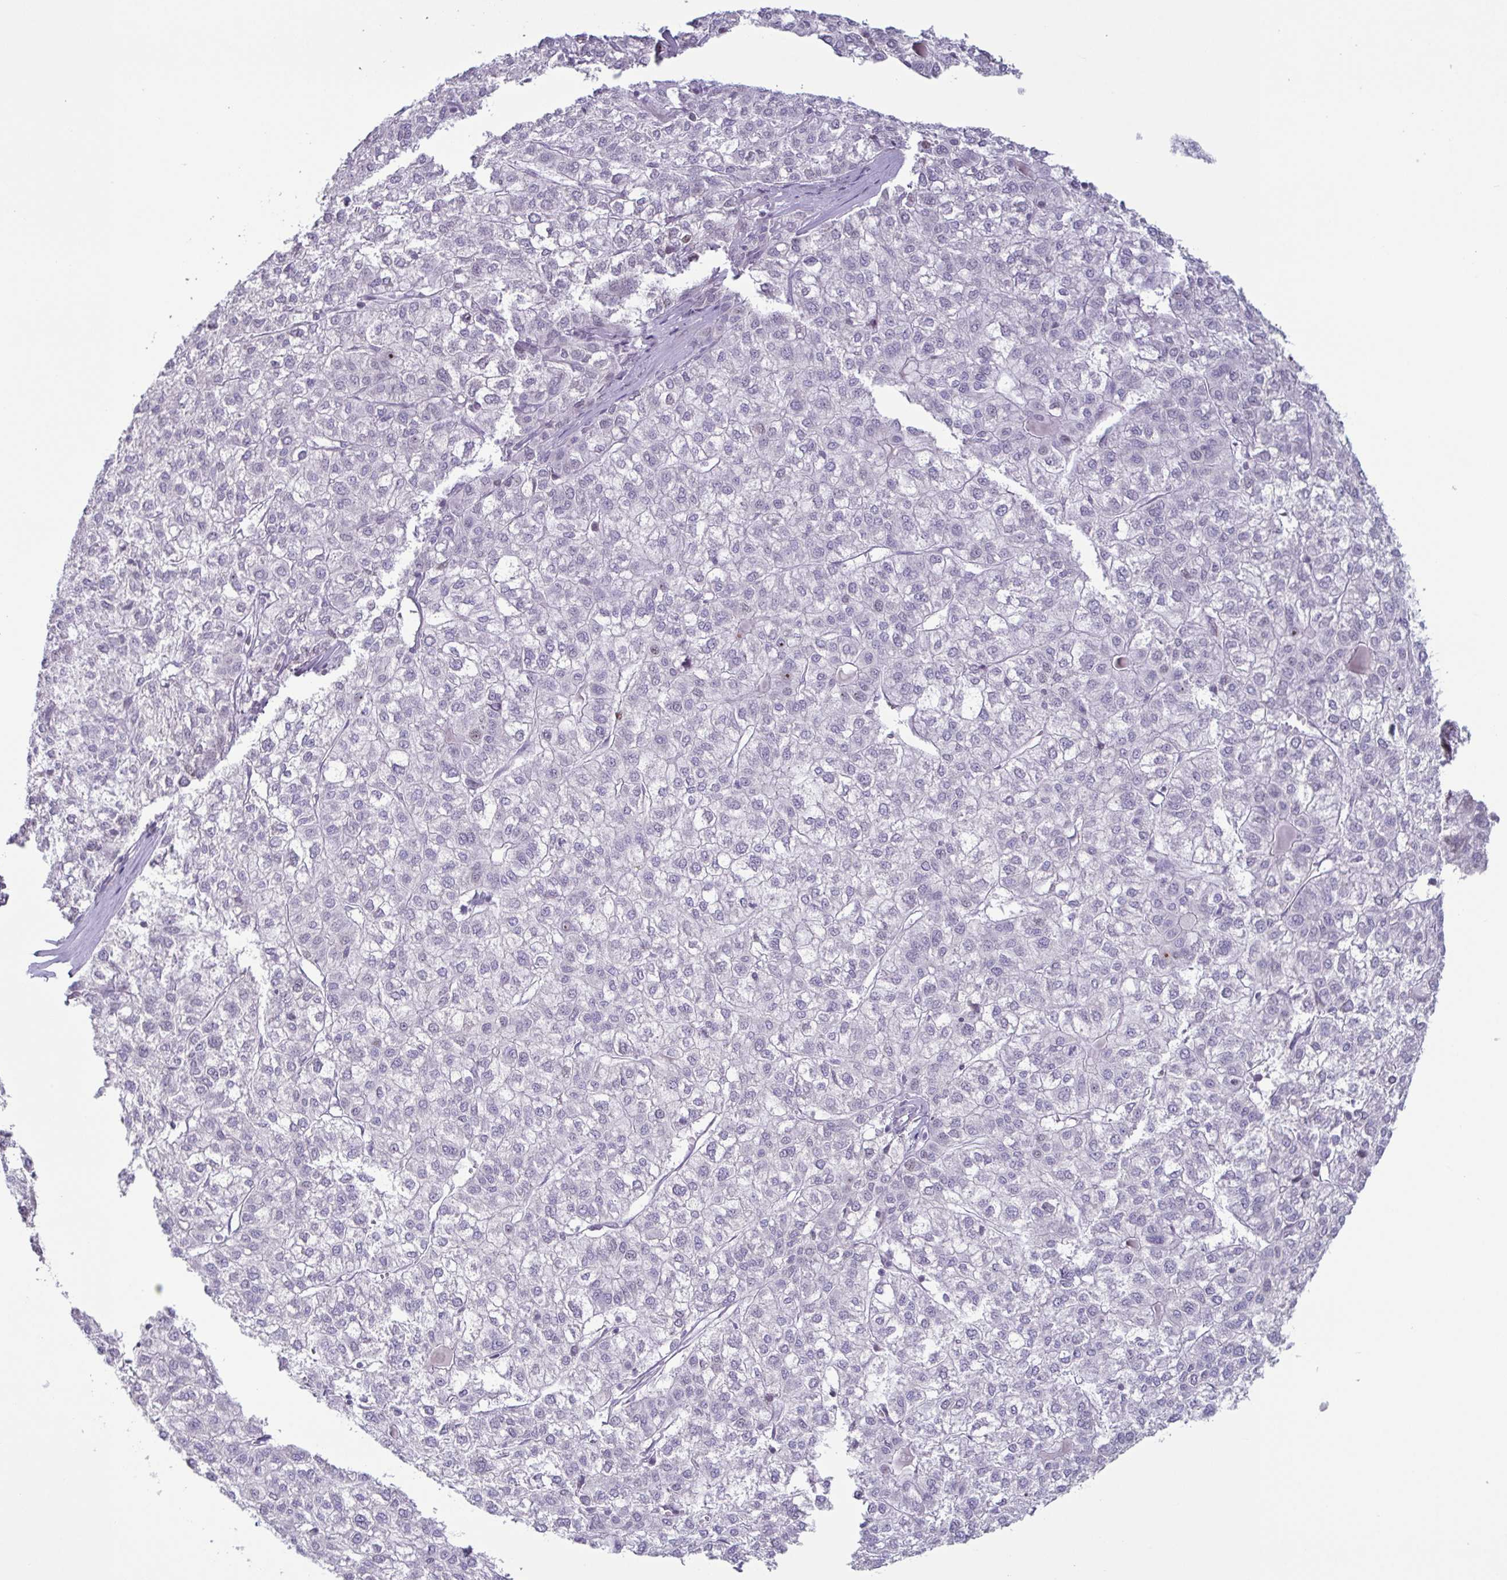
{"staining": {"intensity": "negative", "quantity": "none", "location": "none"}, "tissue": "liver cancer", "cell_type": "Tumor cells", "image_type": "cancer", "snomed": [{"axis": "morphology", "description": "Carcinoma, Hepatocellular, NOS"}, {"axis": "topography", "description": "Liver"}], "caption": "A histopathology image of human hepatocellular carcinoma (liver) is negative for staining in tumor cells. (DAB (3,3'-diaminobenzidine) immunohistochemistry visualized using brightfield microscopy, high magnification).", "gene": "IRF1", "patient": {"sex": "female", "age": 43}}